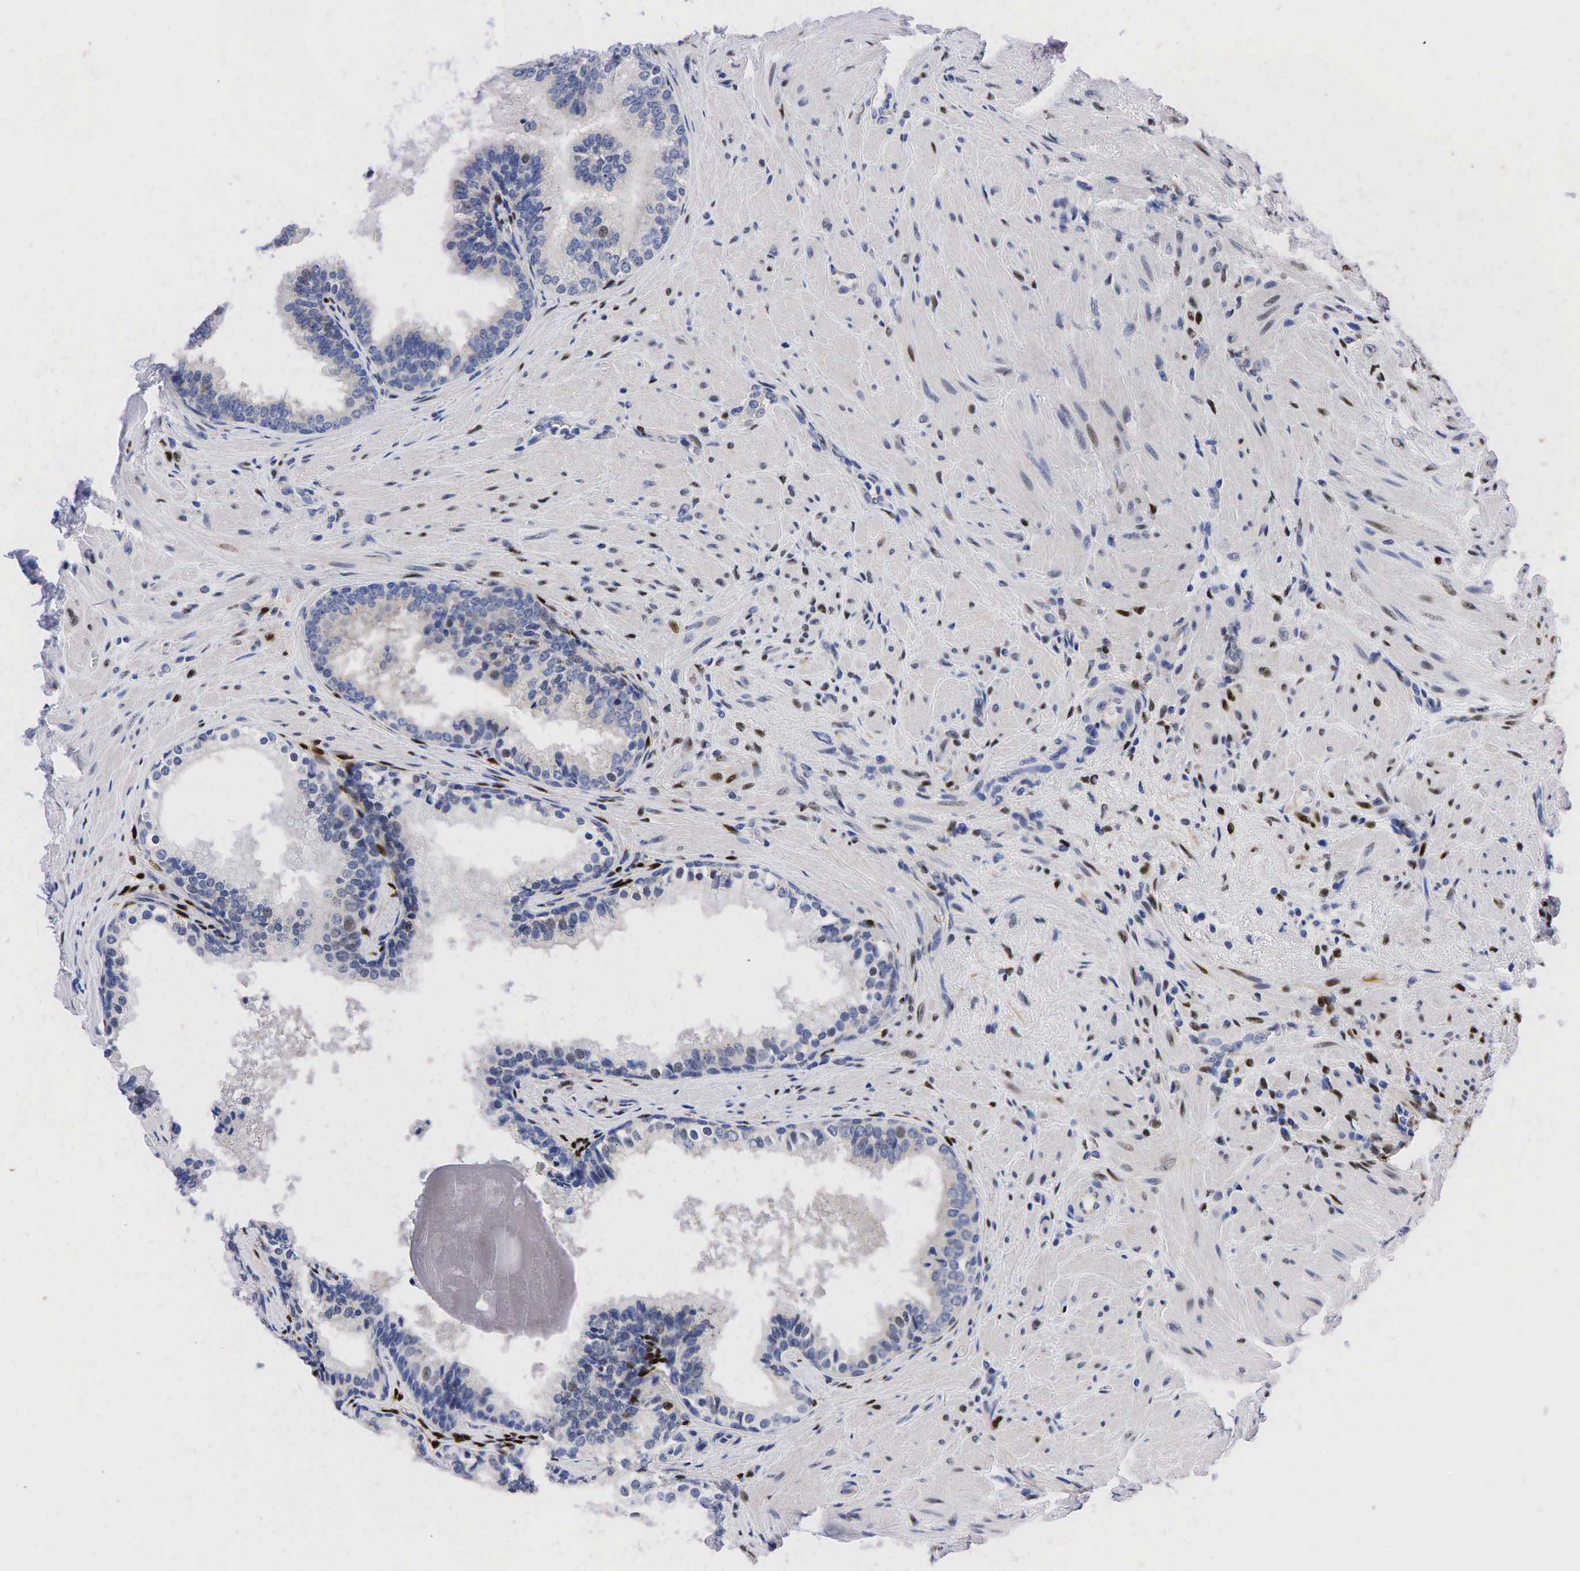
{"staining": {"intensity": "weak", "quantity": "25%-75%", "location": "nuclear"}, "tissue": "prostate", "cell_type": "Glandular cells", "image_type": "normal", "snomed": [{"axis": "morphology", "description": "Normal tissue, NOS"}, {"axis": "topography", "description": "Prostate"}], "caption": "High-magnification brightfield microscopy of unremarkable prostate stained with DAB (3,3'-diaminobenzidine) (brown) and counterstained with hematoxylin (blue). glandular cells exhibit weak nuclear expression is identified in about25%-75% of cells. Nuclei are stained in blue.", "gene": "PGR", "patient": {"sex": "male", "age": 65}}